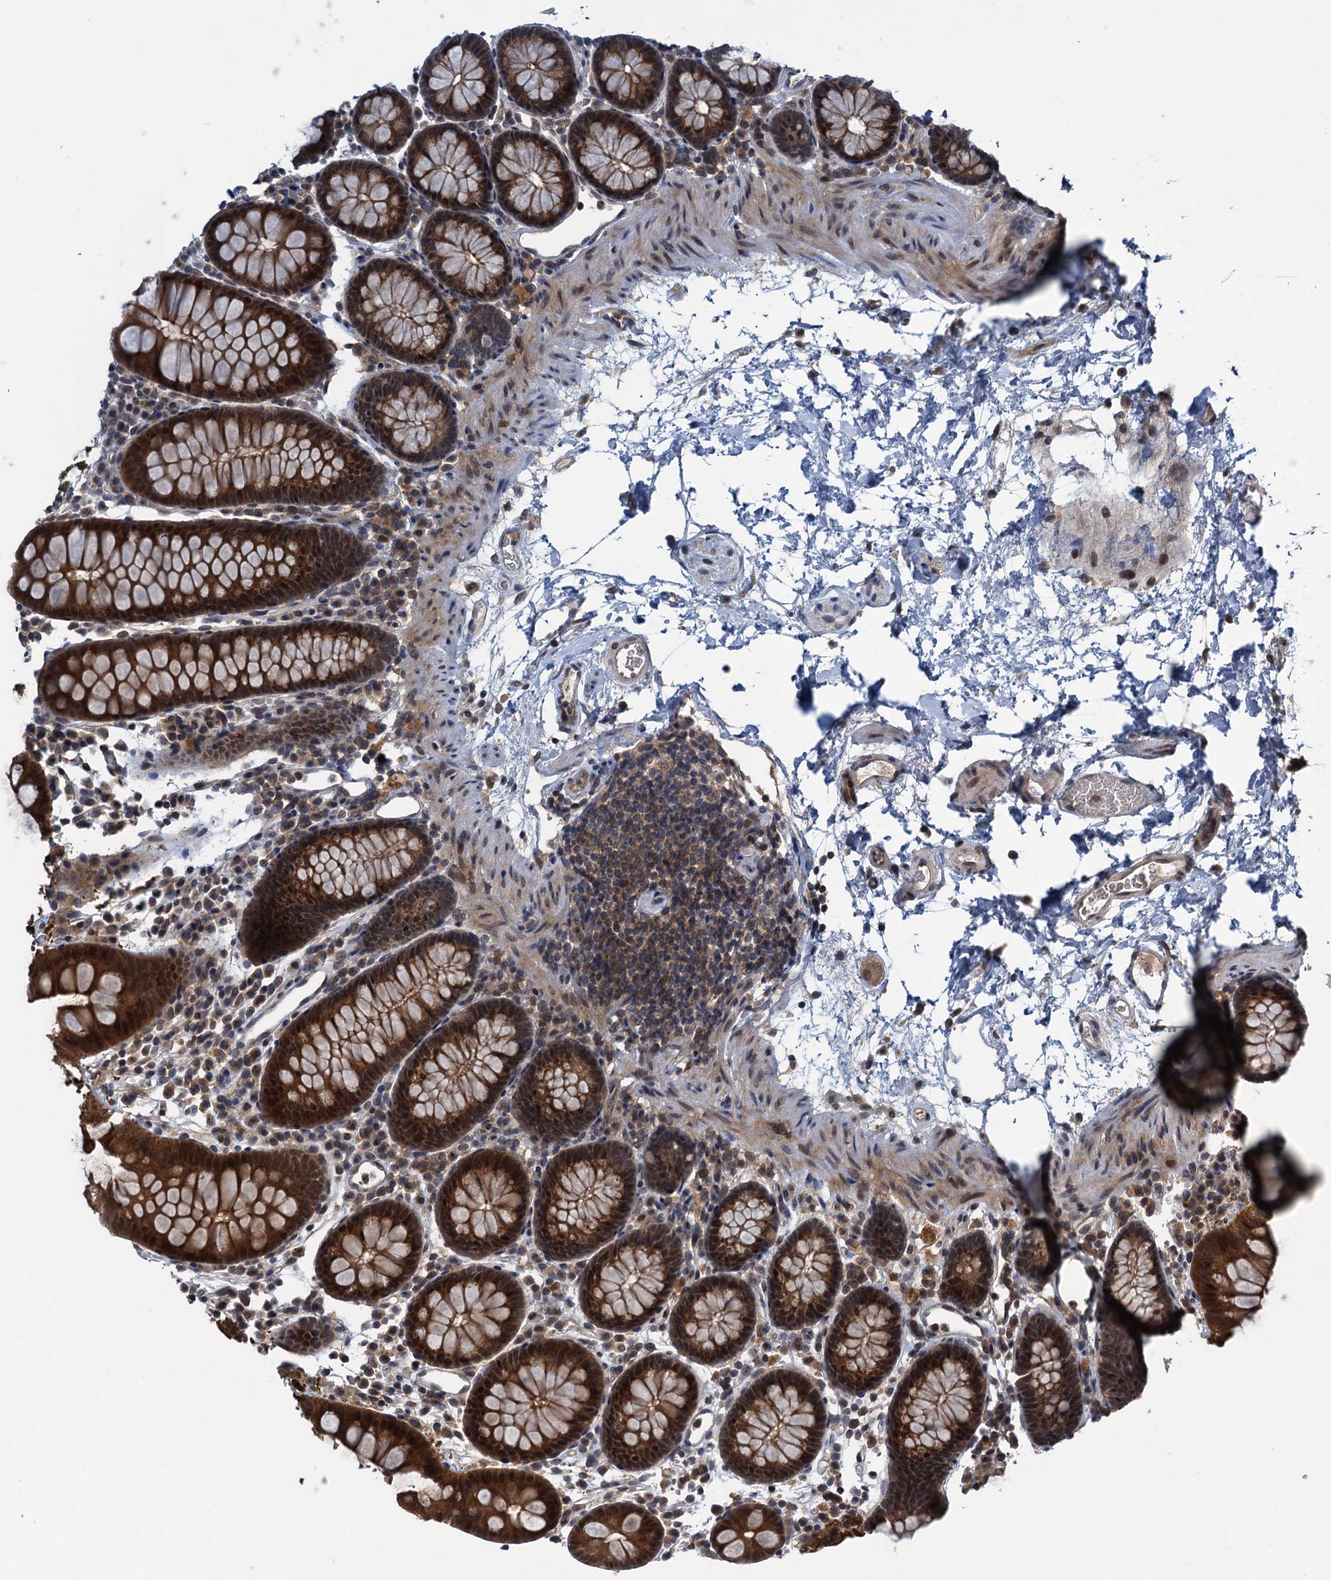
{"staining": {"intensity": "weak", "quantity": "25%-75%", "location": "cytoplasmic/membranous"}, "tissue": "colon", "cell_type": "Endothelial cells", "image_type": "normal", "snomed": [{"axis": "morphology", "description": "Normal tissue, NOS"}, {"axis": "topography", "description": "Colon"}], "caption": "Colon stained with immunohistochemistry (IHC) displays weak cytoplasmic/membranous expression in about 25%-75% of endothelial cells.", "gene": "RNF165", "patient": {"sex": "male", "age": 75}}